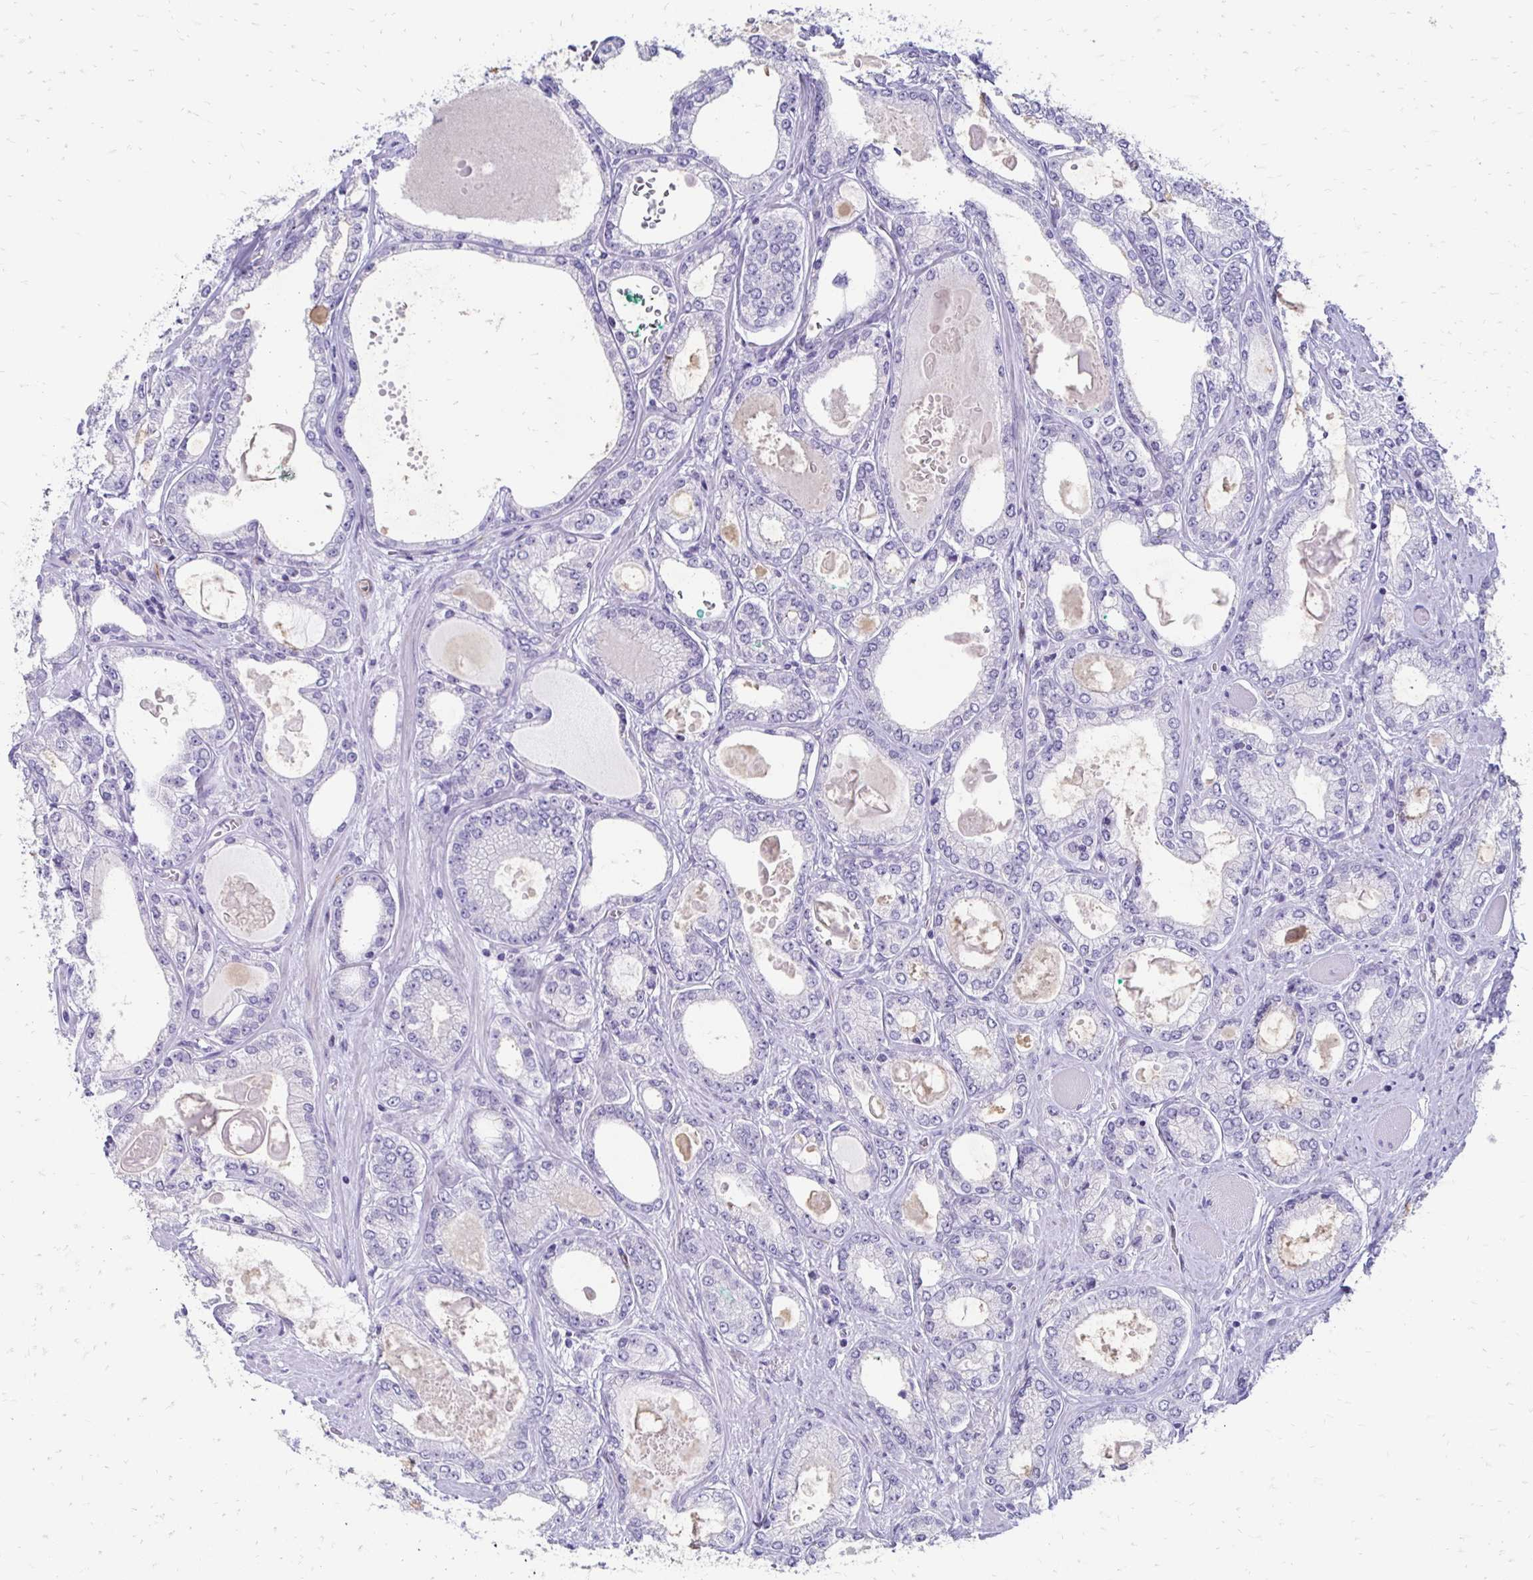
{"staining": {"intensity": "negative", "quantity": "none", "location": "none"}, "tissue": "prostate cancer", "cell_type": "Tumor cells", "image_type": "cancer", "snomed": [{"axis": "morphology", "description": "Adenocarcinoma, High grade"}, {"axis": "topography", "description": "Prostate"}], "caption": "Protein analysis of adenocarcinoma (high-grade) (prostate) demonstrates no significant staining in tumor cells.", "gene": "TMEM54", "patient": {"sex": "male", "age": 68}}